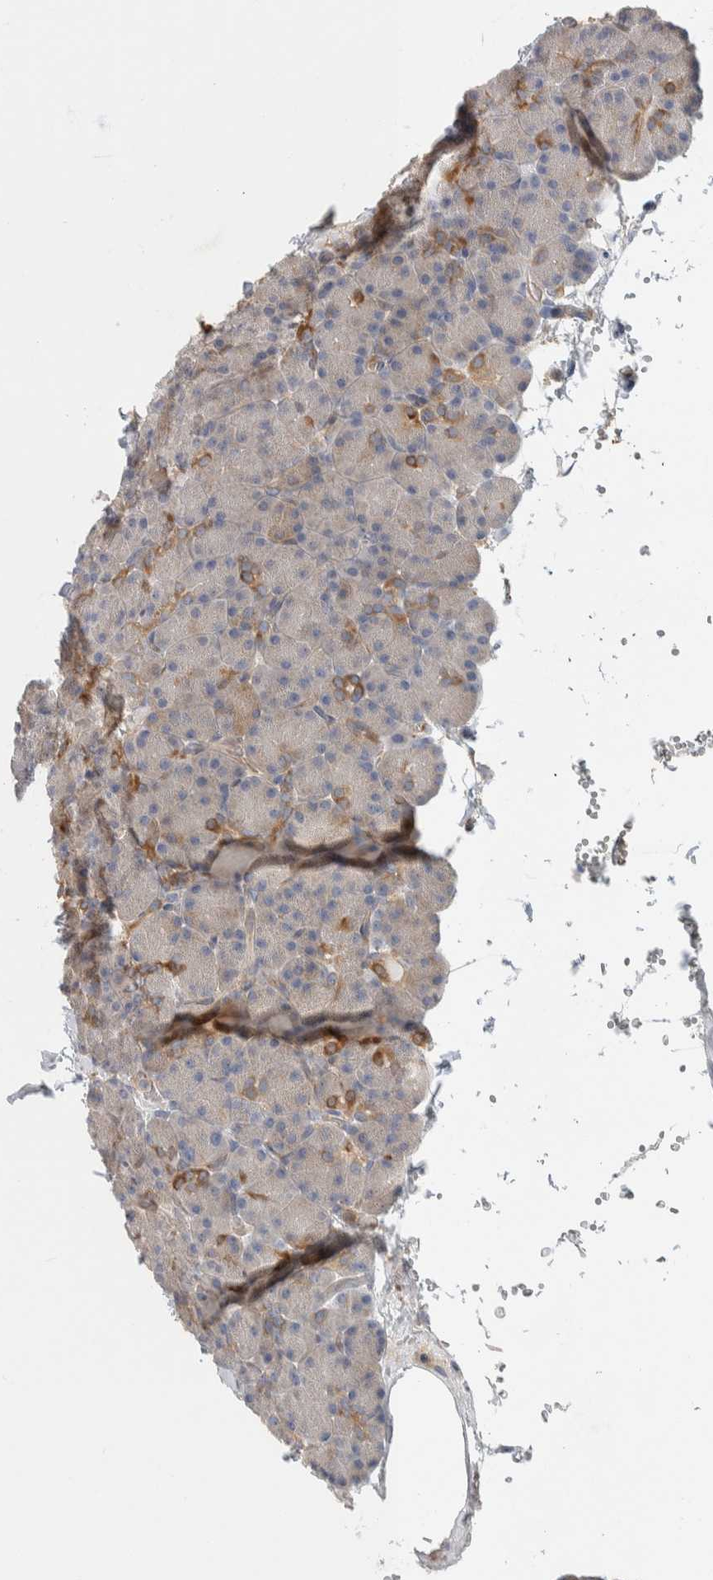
{"staining": {"intensity": "moderate", "quantity": "25%-75%", "location": "cytoplasmic/membranous"}, "tissue": "pancreas", "cell_type": "Exocrine glandular cells", "image_type": "normal", "snomed": [{"axis": "morphology", "description": "Normal tissue, NOS"}, {"axis": "topography", "description": "Pancreas"}], "caption": "The histopathology image demonstrates staining of unremarkable pancreas, revealing moderate cytoplasmic/membranous protein expression (brown color) within exocrine glandular cells.", "gene": "NFKB2", "patient": {"sex": "female", "age": 43}}